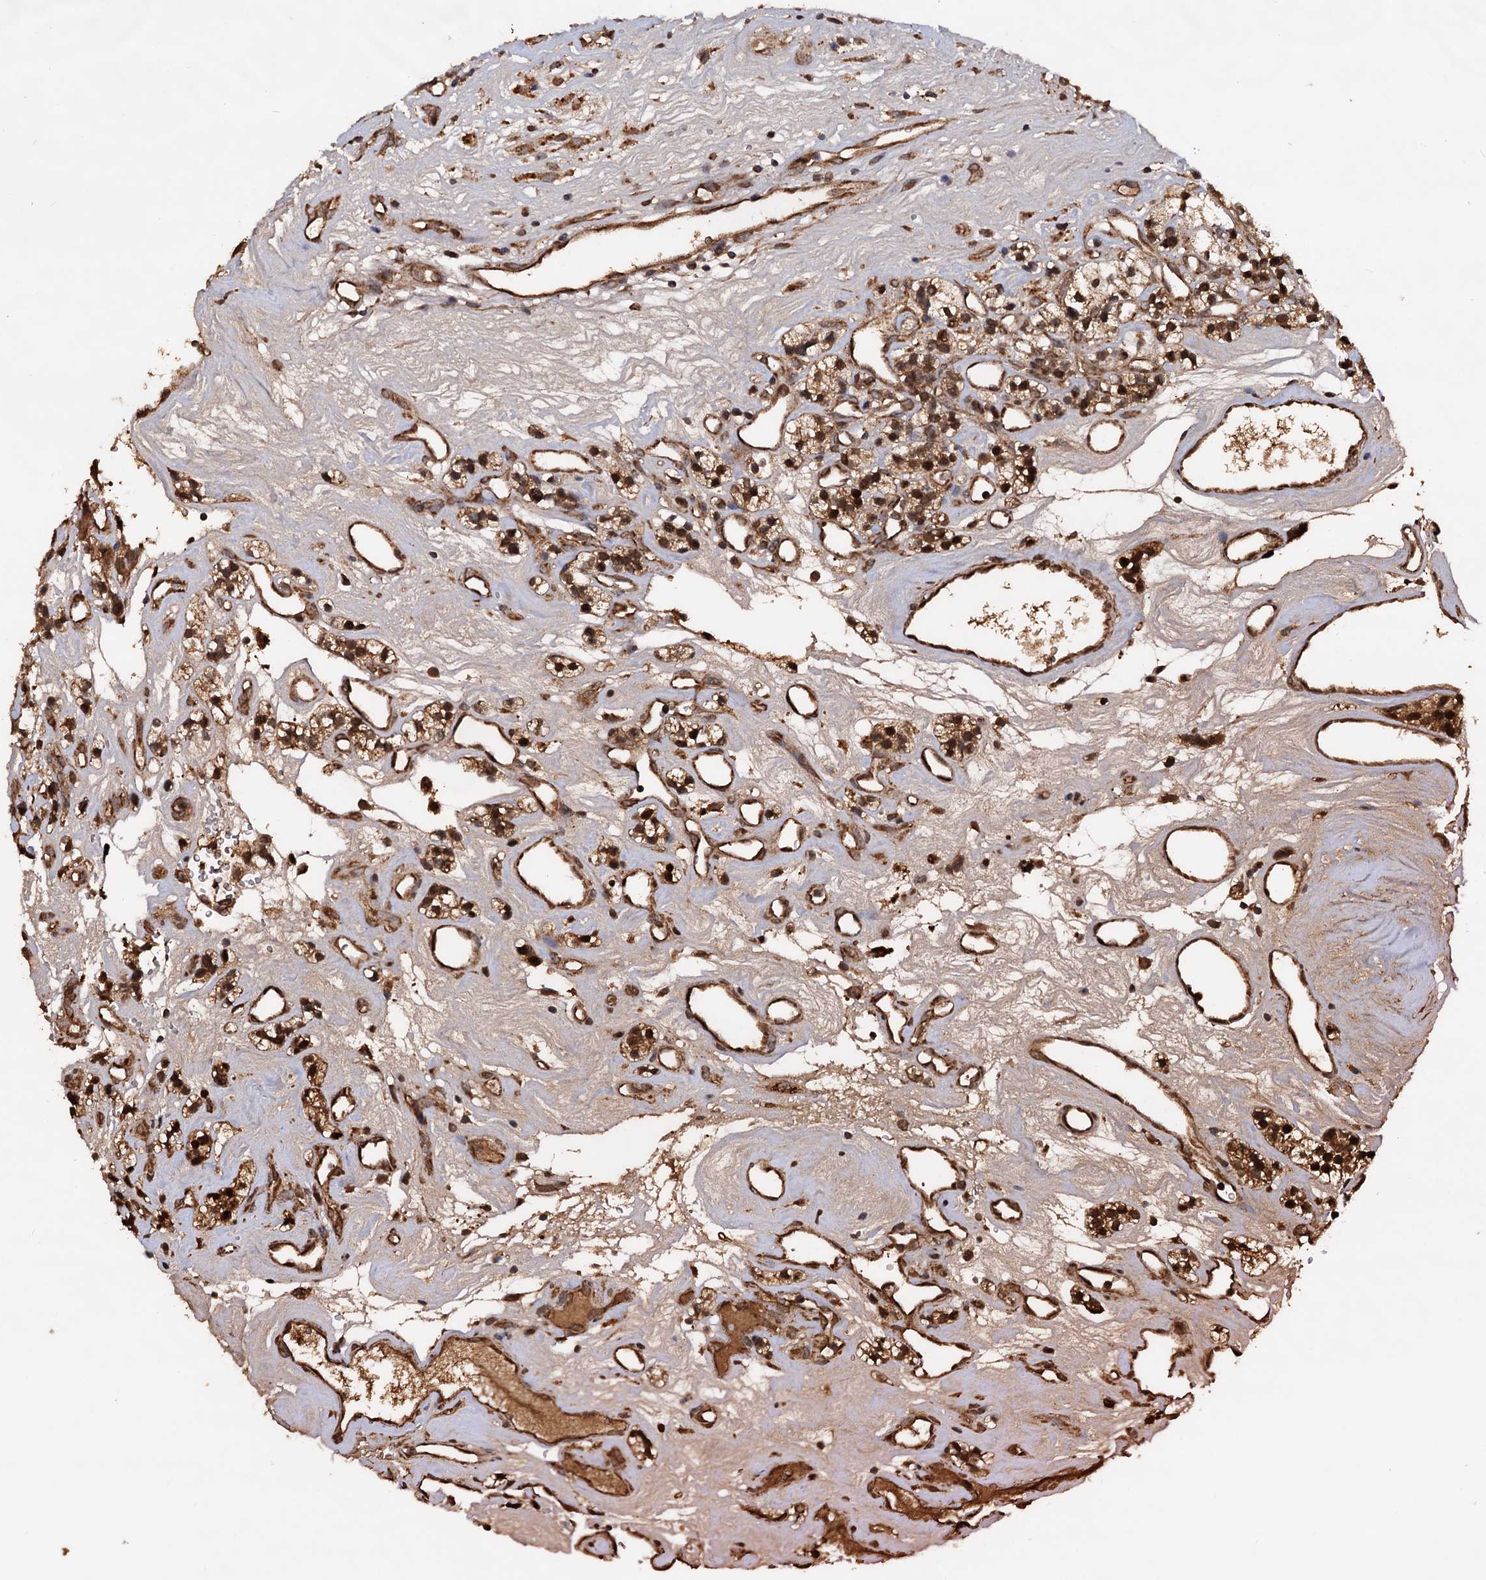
{"staining": {"intensity": "moderate", "quantity": ">75%", "location": "cytoplasmic/membranous"}, "tissue": "renal cancer", "cell_type": "Tumor cells", "image_type": "cancer", "snomed": [{"axis": "morphology", "description": "Adenocarcinoma, NOS"}, {"axis": "topography", "description": "Kidney"}], "caption": "Immunohistochemical staining of renal cancer exhibits medium levels of moderate cytoplasmic/membranous expression in approximately >75% of tumor cells.", "gene": "MRPL42", "patient": {"sex": "female", "age": 57}}